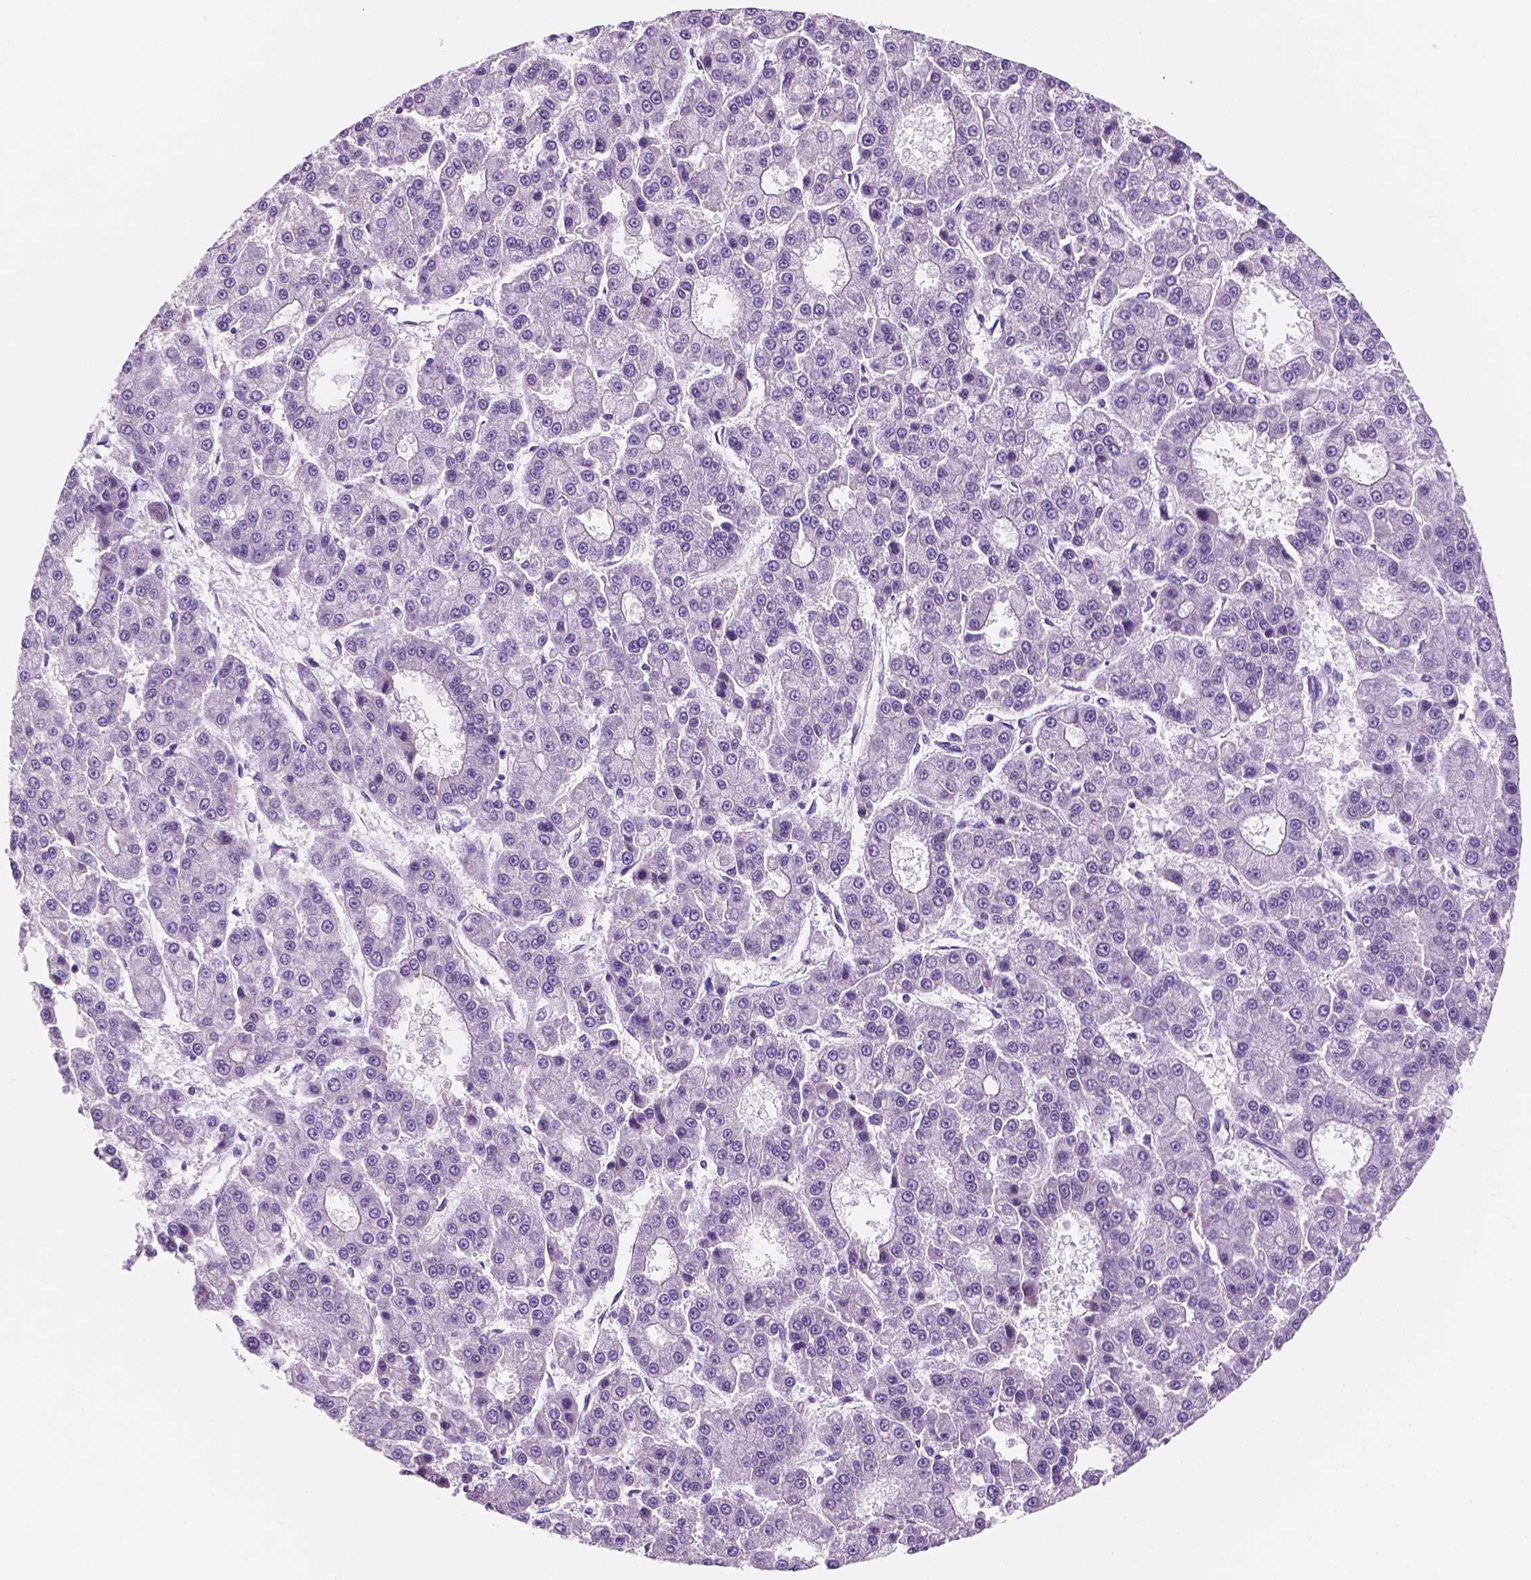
{"staining": {"intensity": "negative", "quantity": "none", "location": "none"}, "tissue": "liver cancer", "cell_type": "Tumor cells", "image_type": "cancer", "snomed": [{"axis": "morphology", "description": "Carcinoma, Hepatocellular, NOS"}, {"axis": "topography", "description": "Liver"}], "caption": "DAB (3,3'-diaminobenzidine) immunohistochemical staining of human hepatocellular carcinoma (liver) reveals no significant expression in tumor cells. The staining is performed using DAB (3,3'-diaminobenzidine) brown chromogen with nuclei counter-stained in using hematoxylin.", "gene": "PPL", "patient": {"sex": "male", "age": 70}}